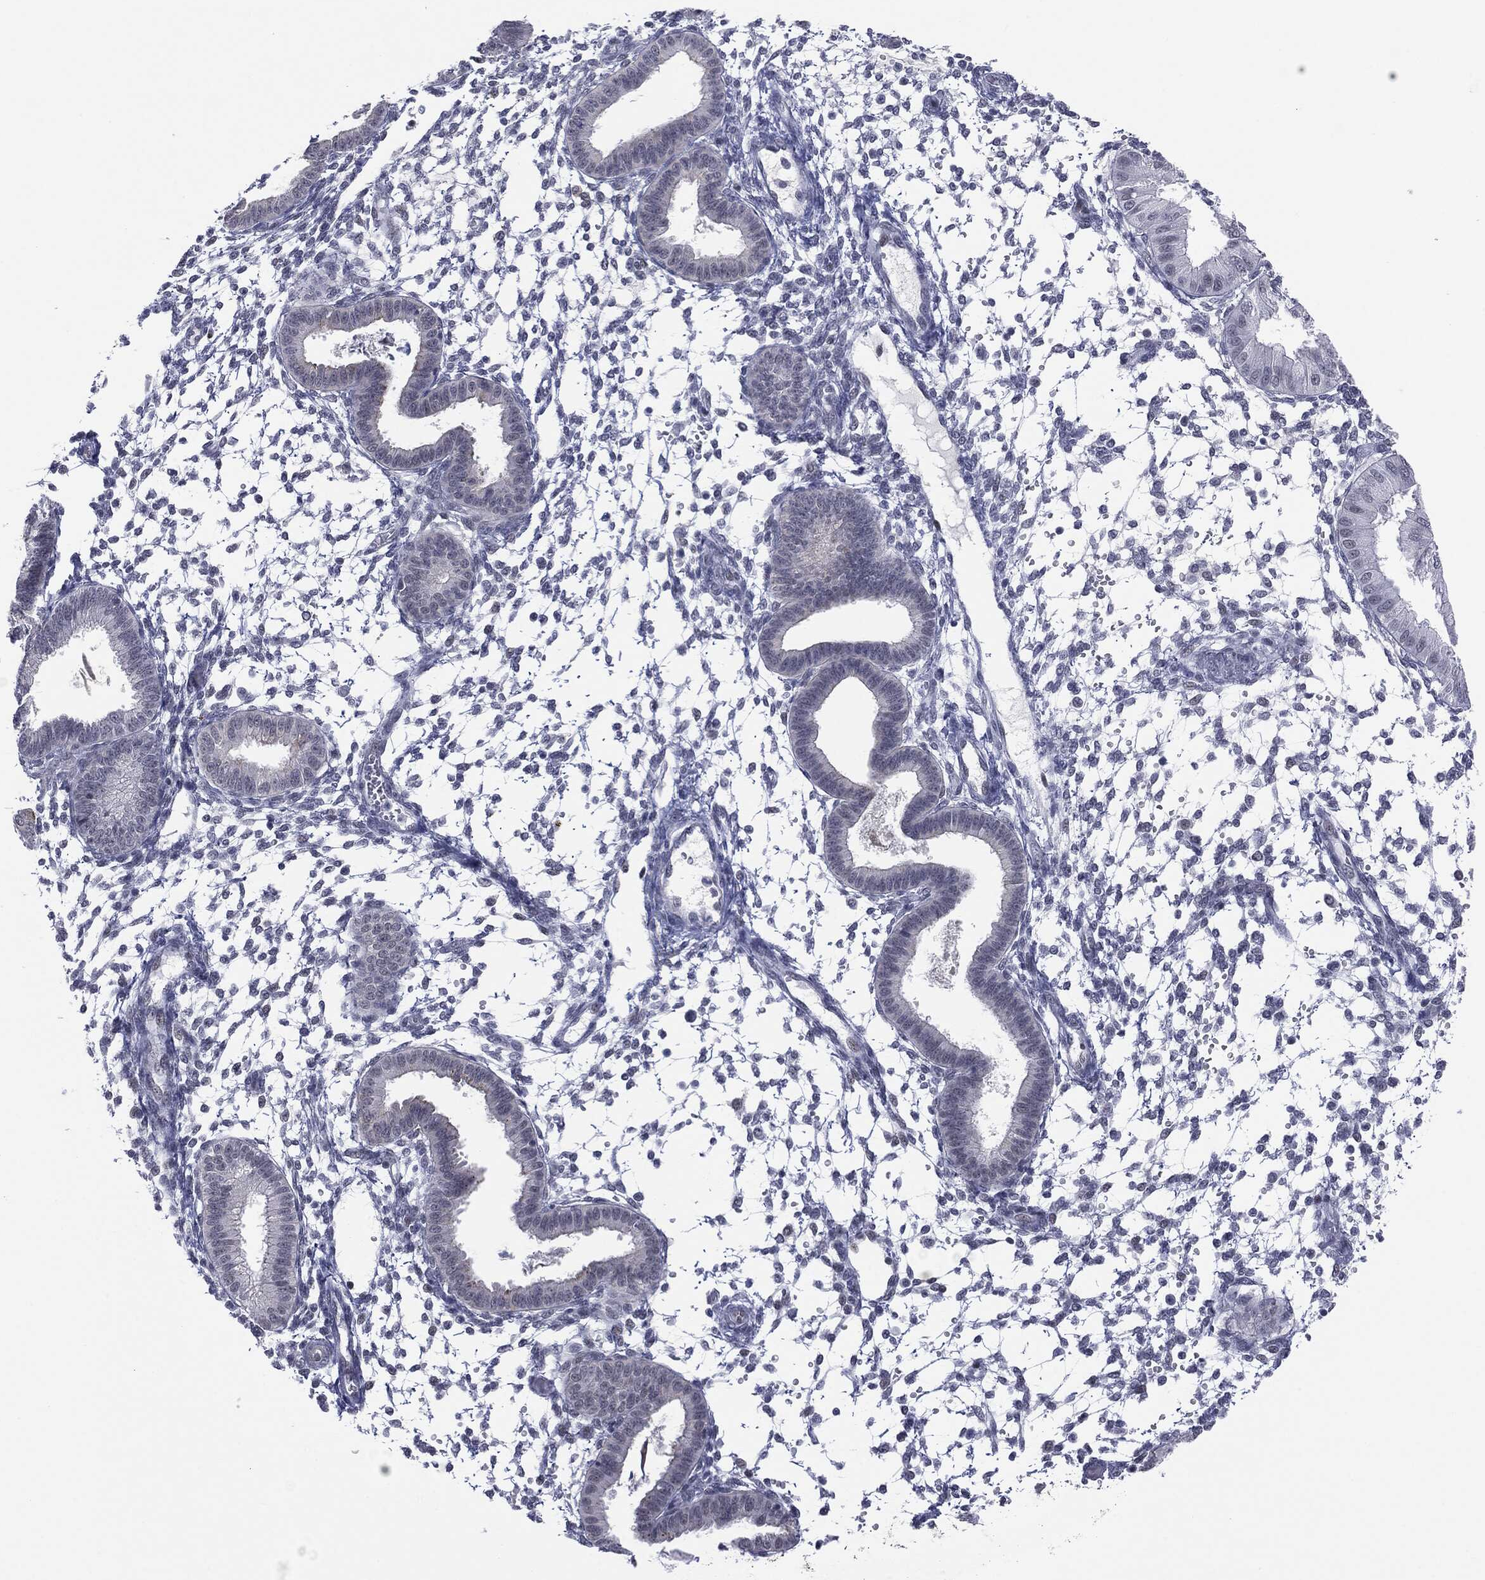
{"staining": {"intensity": "negative", "quantity": "none", "location": "none"}, "tissue": "endometrium", "cell_type": "Cells in endometrial stroma", "image_type": "normal", "snomed": [{"axis": "morphology", "description": "Normal tissue, NOS"}, {"axis": "topography", "description": "Endometrium"}], "caption": "High magnification brightfield microscopy of unremarkable endometrium stained with DAB (3,3'-diaminobenzidine) (brown) and counterstained with hematoxylin (blue): cells in endometrial stroma show no significant expression.", "gene": "SLC5A5", "patient": {"sex": "female", "age": 43}}